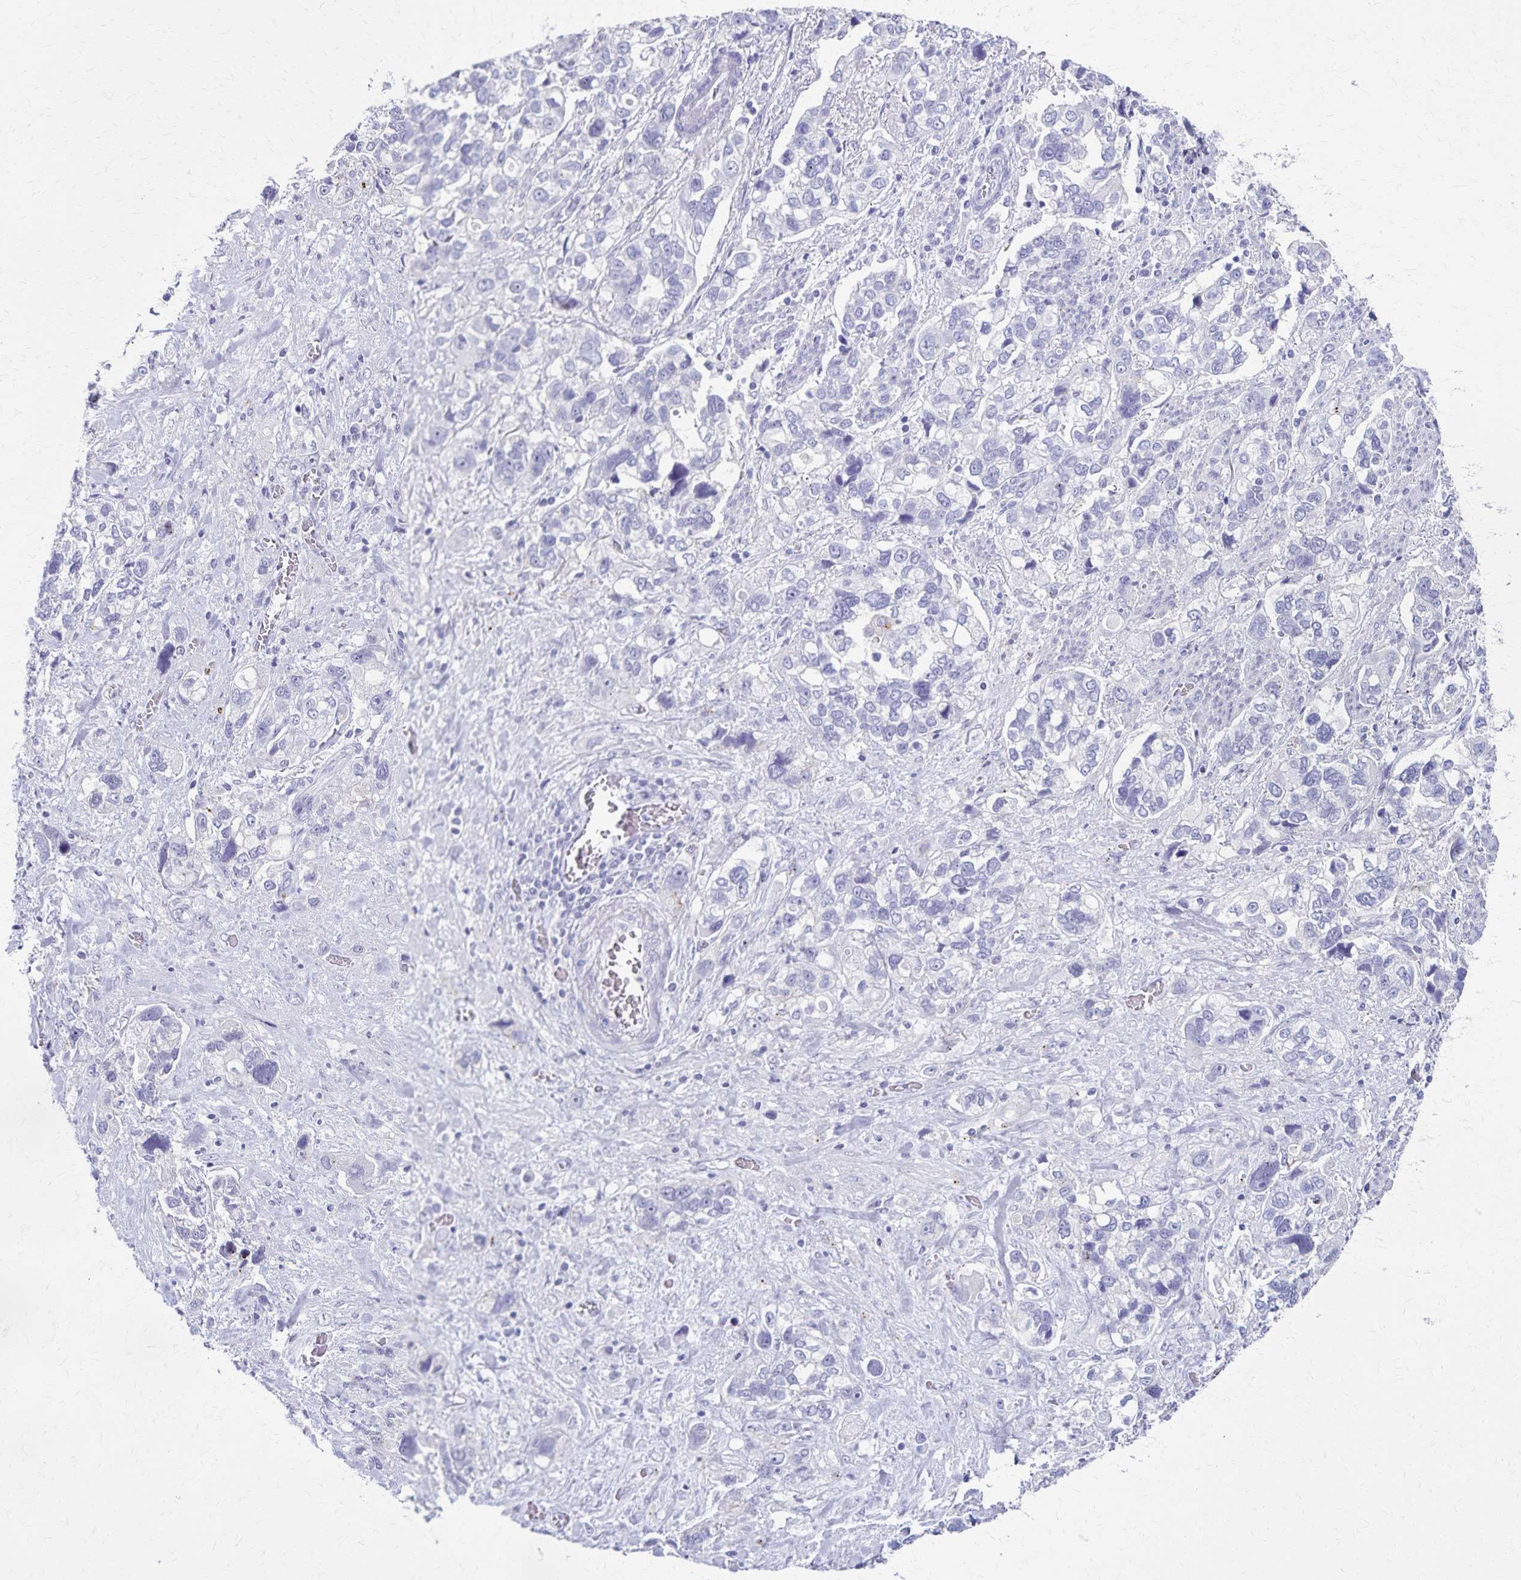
{"staining": {"intensity": "negative", "quantity": "none", "location": "none"}, "tissue": "stomach cancer", "cell_type": "Tumor cells", "image_type": "cancer", "snomed": [{"axis": "morphology", "description": "Adenocarcinoma, NOS"}, {"axis": "topography", "description": "Stomach, upper"}], "caption": "DAB immunohistochemical staining of human stomach cancer displays no significant staining in tumor cells.", "gene": "TMEM60", "patient": {"sex": "female", "age": 81}}